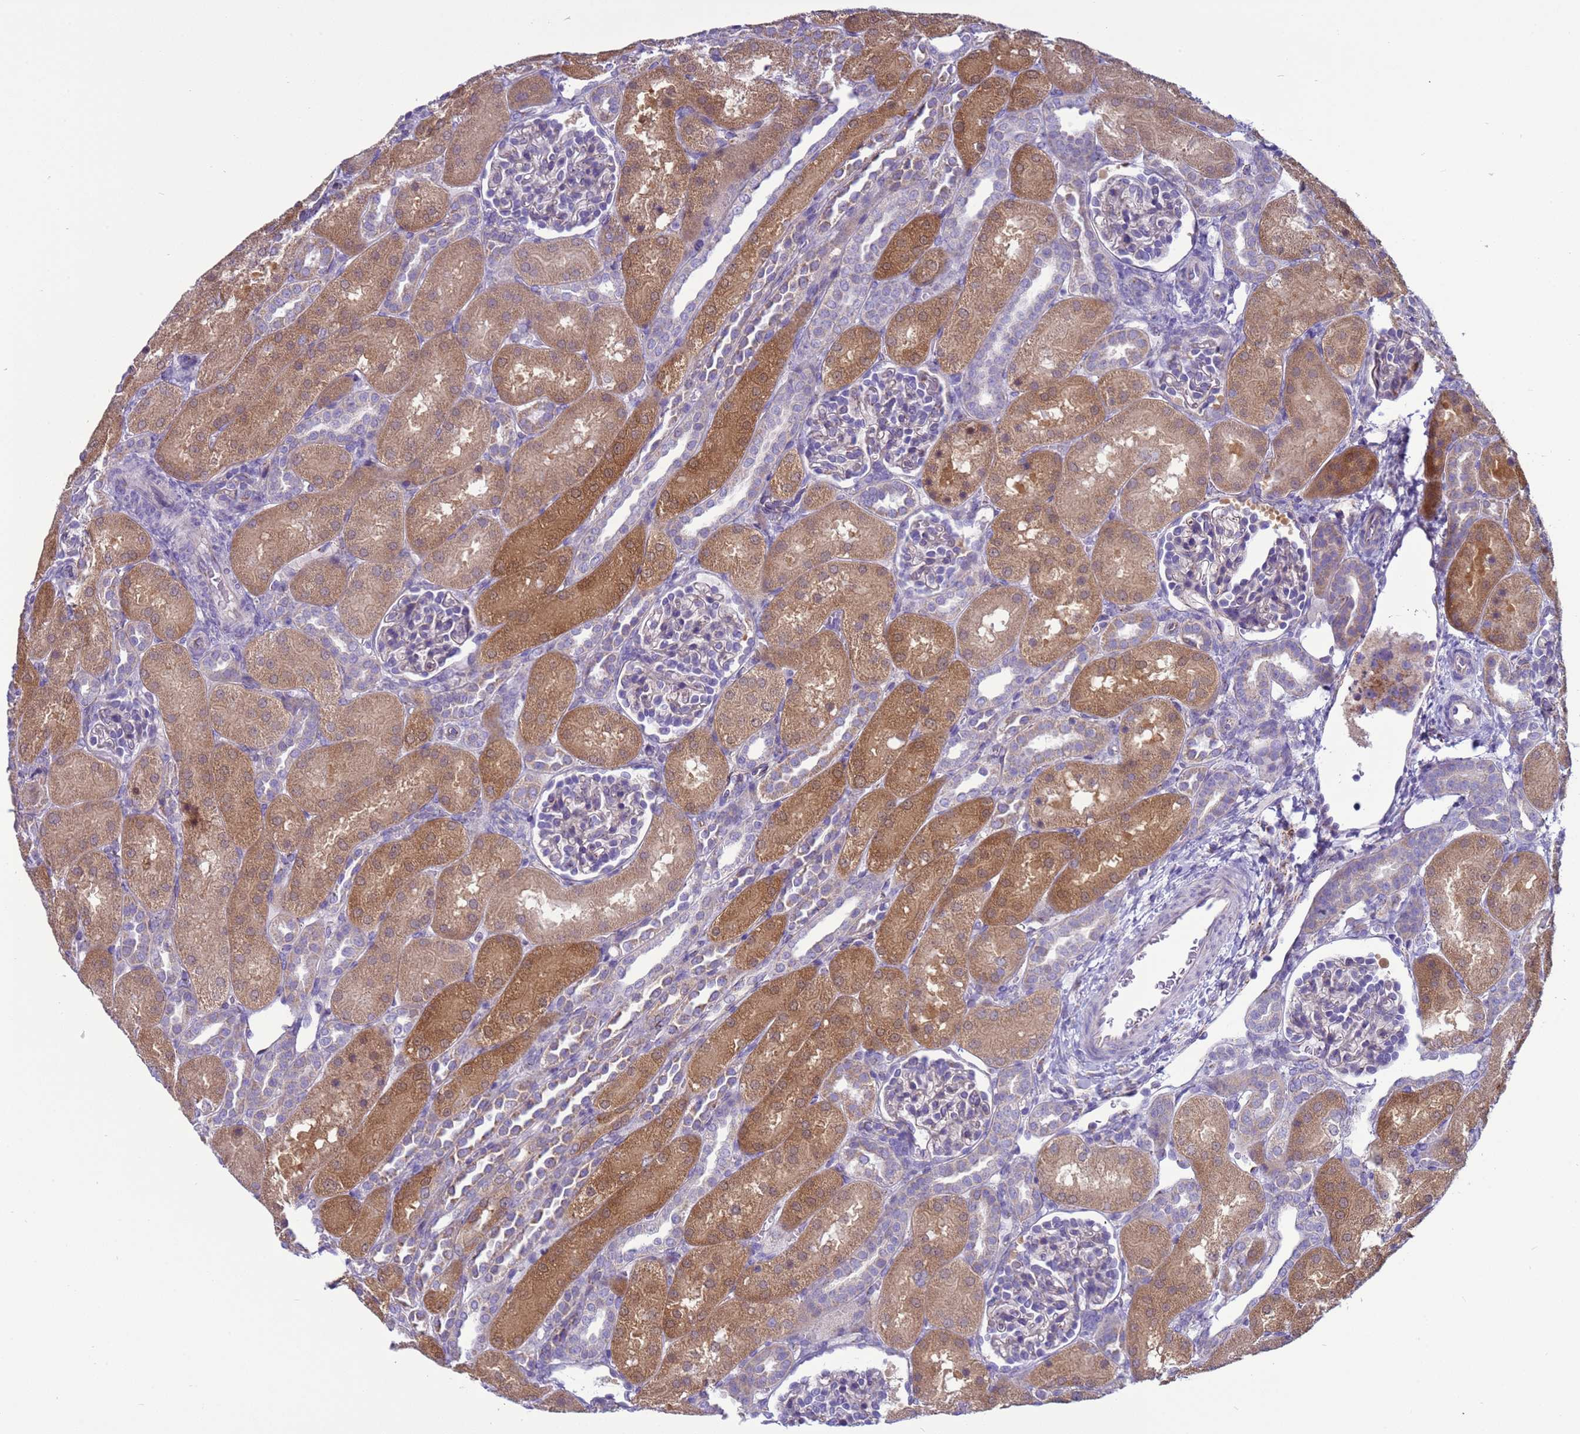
{"staining": {"intensity": "negative", "quantity": "none", "location": "none"}, "tissue": "kidney", "cell_type": "Cells in glomeruli", "image_type": "normal", "snomed": [{"axis": "morphology", "description": "Normal tissue, NOS"}, {"axis": "topography", "description": "Kidney"}], "caption": "High power microscopy photomicrograph of an immunohistochemistry (IHC) micrograph of normal kidney, revealing no significant staining in cells in glomeruli. (Brightfield microscopy of DAB (3,3'-diaminobenzidine) IHC at high magnification).", "gene": "HPCAL1", "patient": {"sex": "male", "age": 1}}